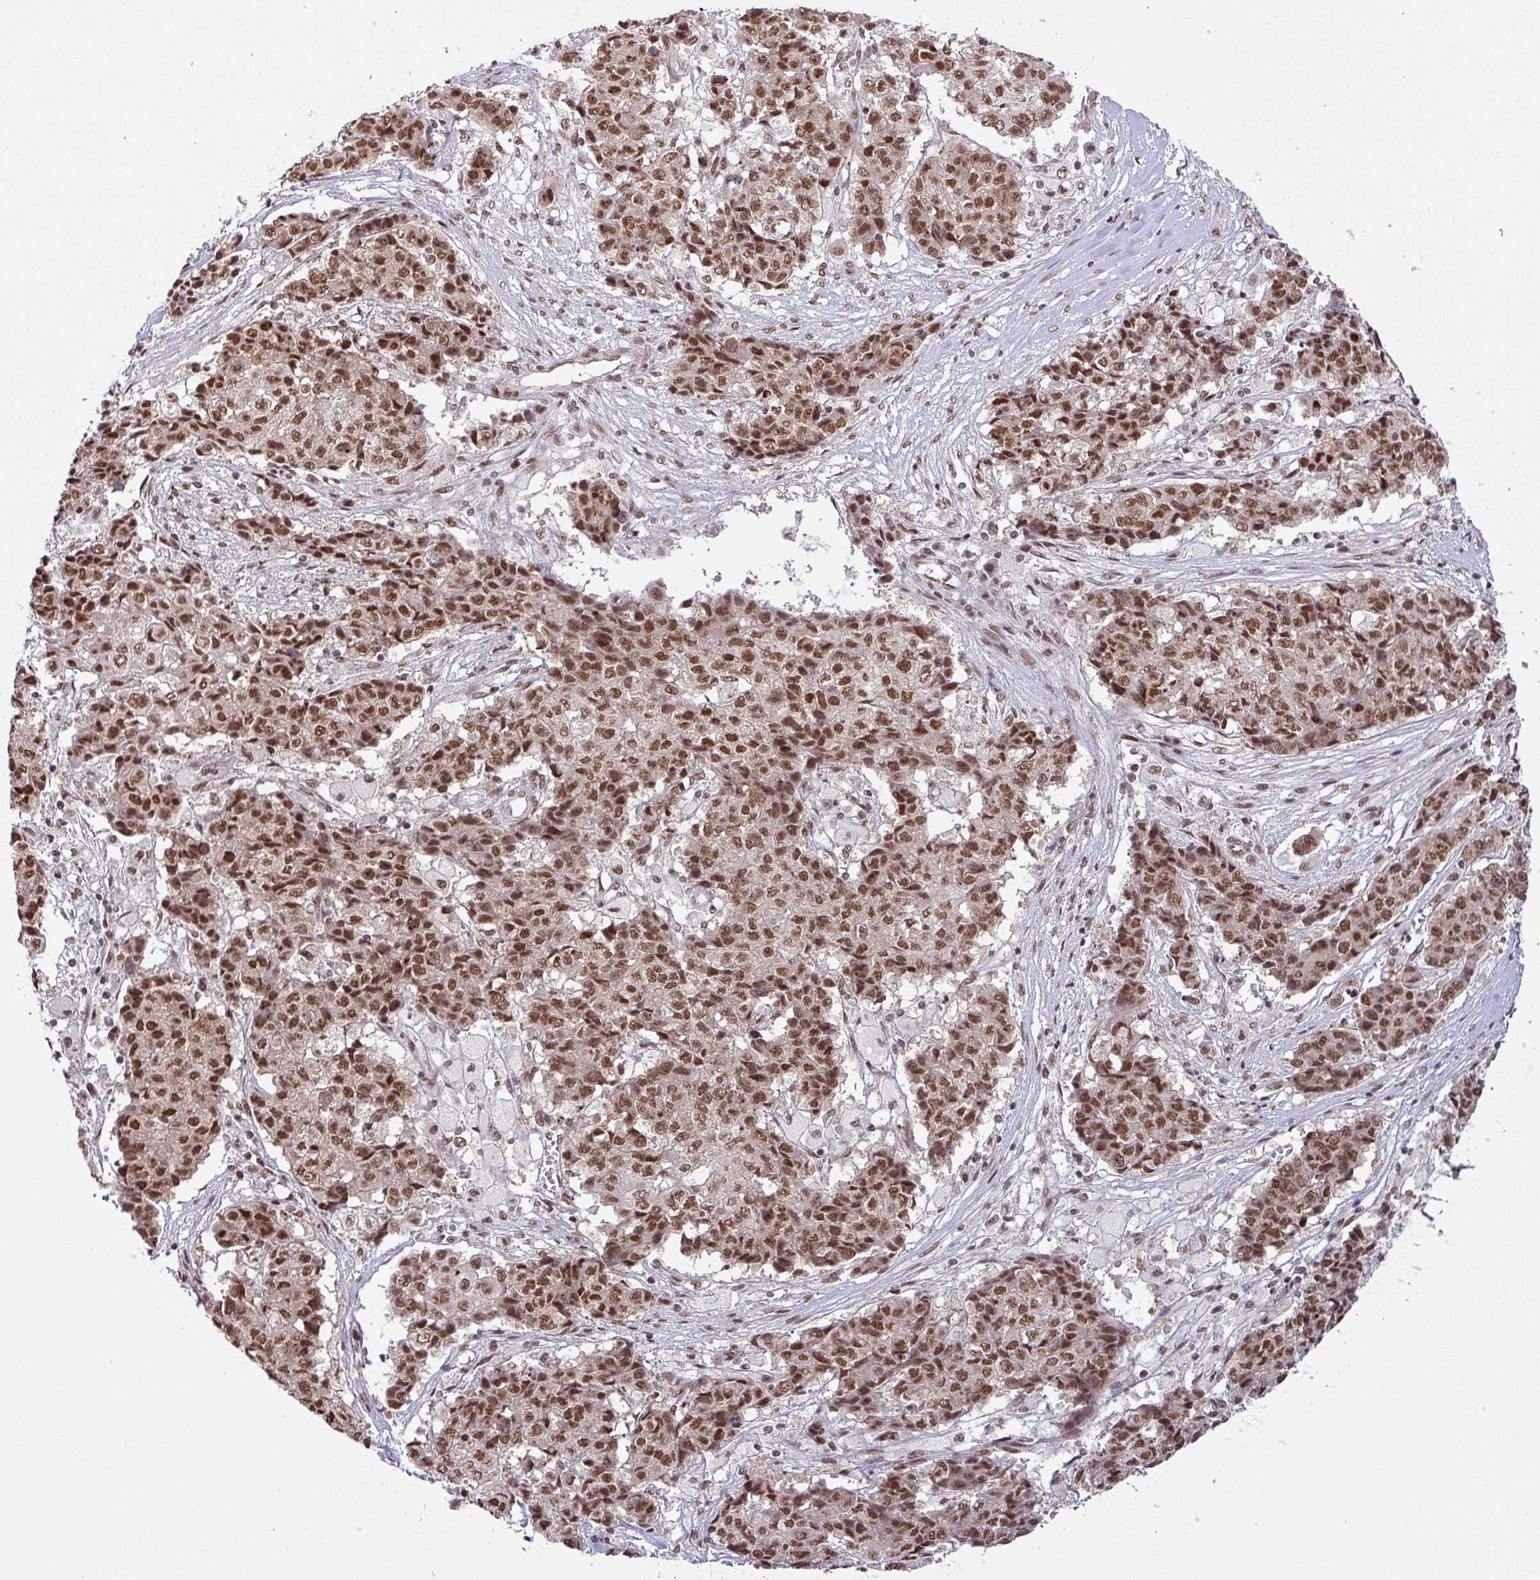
{"staining": {"intensity": "moderate", "quantity": ">75%", "location": "nuclear"}, "tissue": "ovarian cancer", "cell_type": "Tumor cells", "image_type": "cancer", "snomed": [{"axis": "morphology", "description": "Carcinoma, endometroid"}, {"axis": "topography", "description": "Ovary"}], "caption": "A histopathology image showing moderate nuclear staining in approximately >75% of tumor cells in endometroid carcinoma (ovarian), as visualized by brown immunohistochemical staining.", "gene": "SRSF2", "patient": {"sex": "female", "age": 42}}